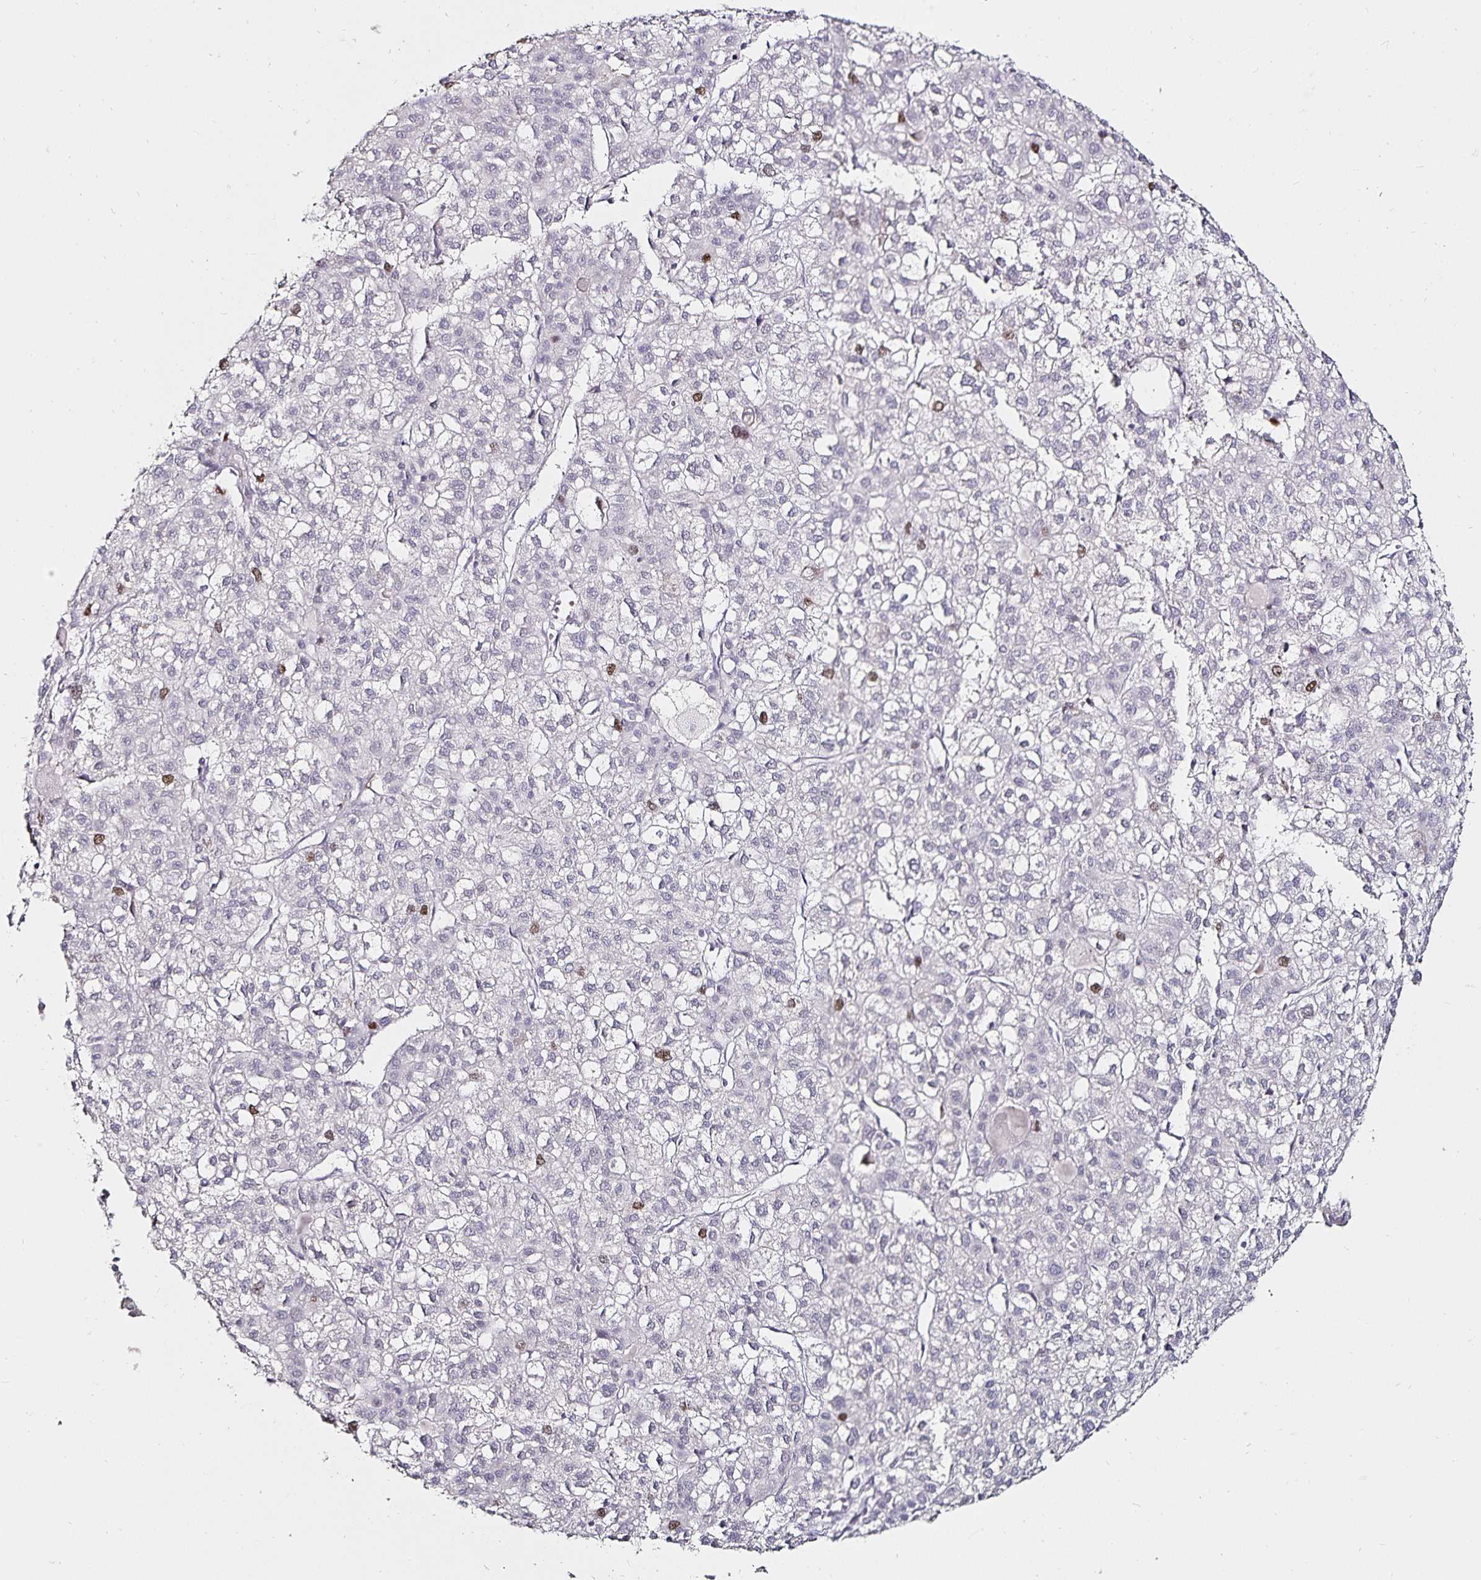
{"staining": {"intensity": "moderate", "quantity": "<25%", "location": "nuclear"}, "tissue": "liver cancer", "cell_type": "Tumor cells", "image_type": "cancer", "snomed": [{"axis": "morphology", "description": "Carcinoma, Hepatocellular, NOS"}, {"axis": "topography", "description": "Liver"}], "caption": "A brown stain labels moderate nuclear expression of a protein in human liver cancer (hepatocellular carcinoma) tumor cells.", "gene": "ANLN", "patient": {"sex": "female", "age": 43}}